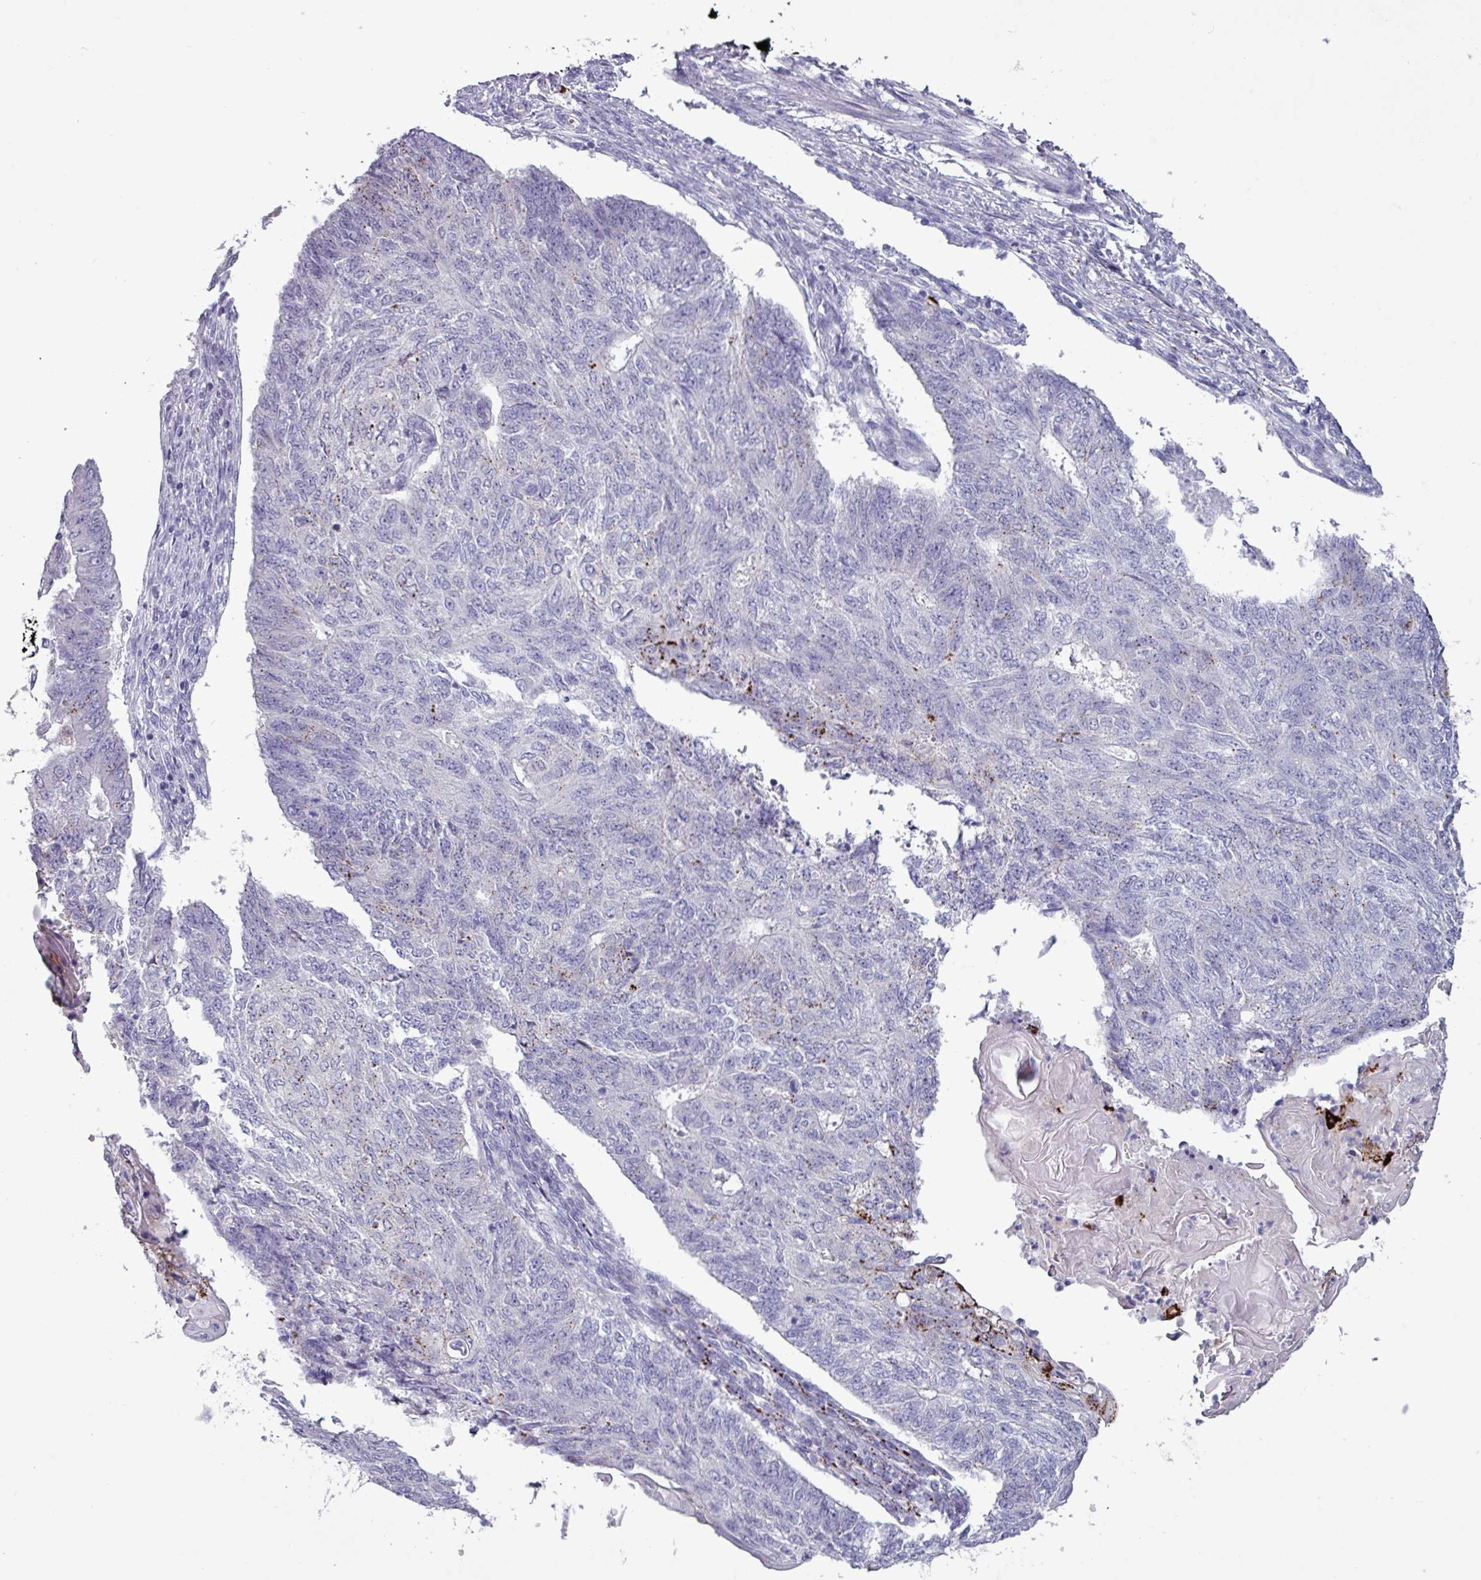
{"staining": {"intensity": "negative", "quantity": "none", "location": "none"}, "tissue": "endometrial cancer", "cell_type": "Tumor cells", "image_type": "cancer", "snomed": [{"axis": "morphology", "description": "Adenocarcinoma, NOS"}, {"axis": "topography", "description": "Endometrium"}], "caption": "Tumor cells are negative for brown protein staining in endometrial adenocarcinoma.", "gene": "PLIN2", "patient": {"sex": "female", "age": 32}}